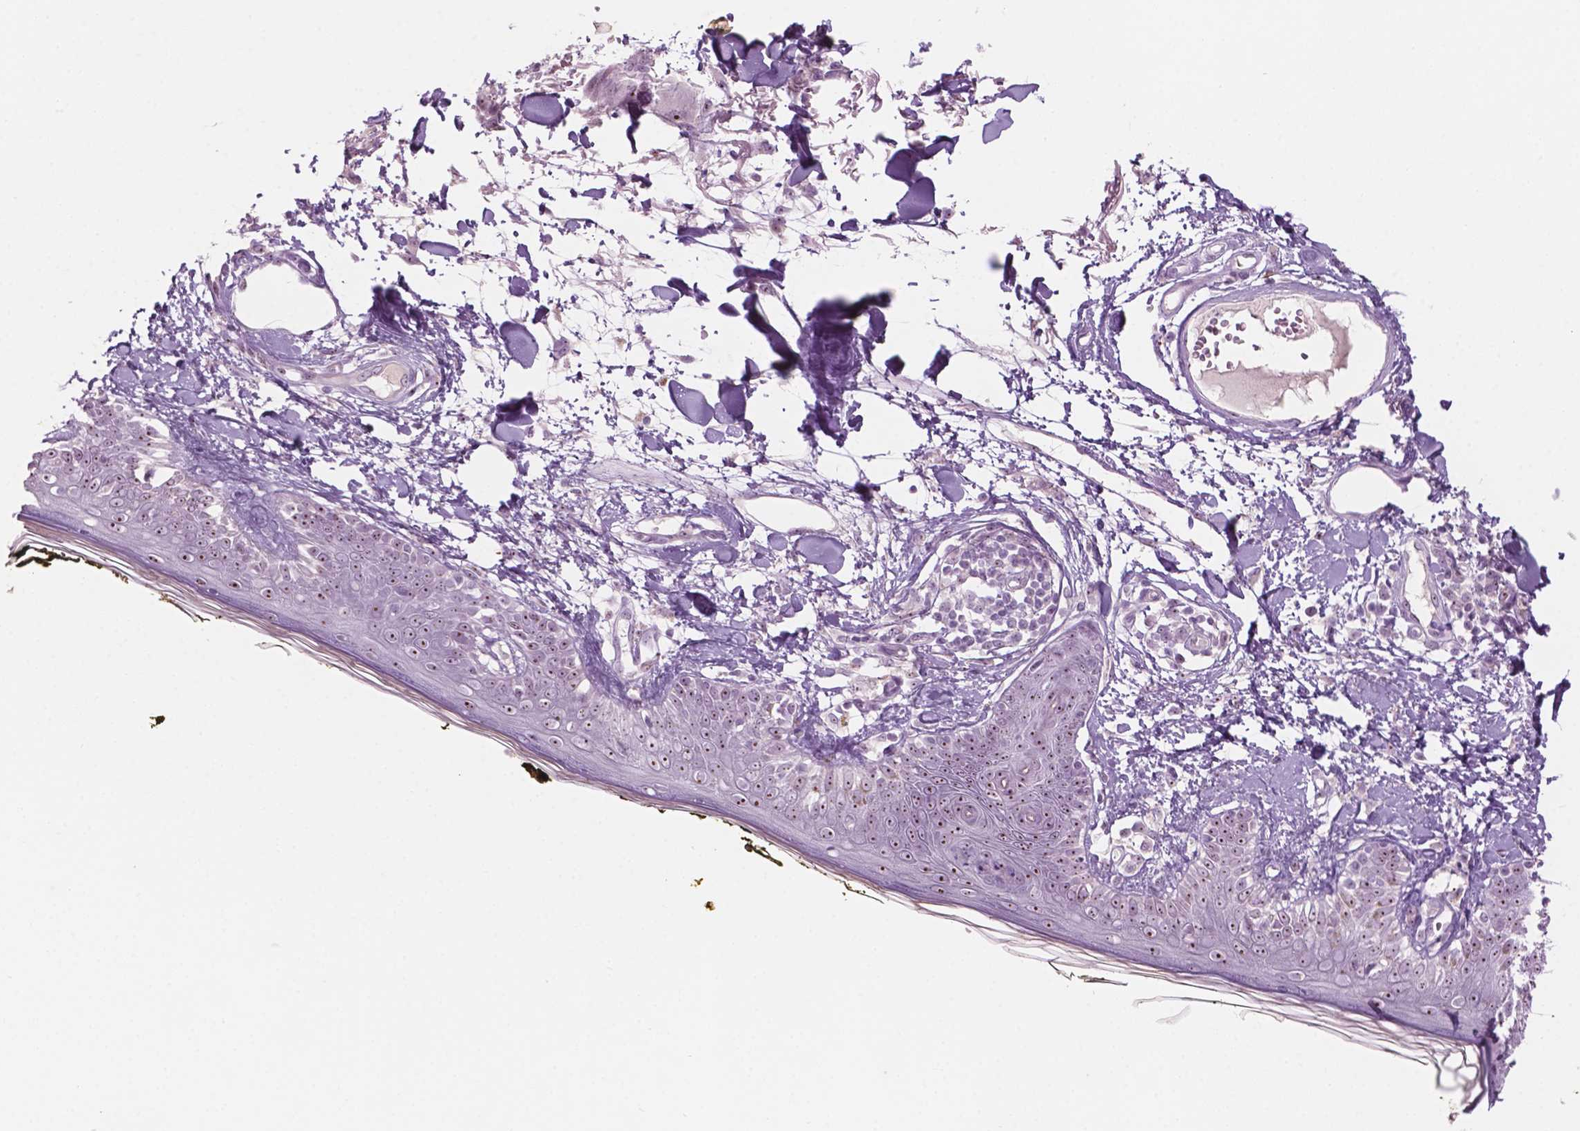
{"staining": {"intensity": "weak", "quantity": "<25%", "location": "nuclear"}, "tissue": "skin", "cell_type": "Fibroblasts", "image_type": "normal", "snomed": [{"axis": "morphology", "description": "Normal tissue, NOS"}, {"axis": "topography", "description": "Skin"}], "caption": "Immunohistochemistry (IHC) histopathology image of normal skin: skin stained with DAB demonstrates no significant protein expression in fibroblasts.", "gene": "ZNF853", "patient": {"sex": "male", "age": 76}}